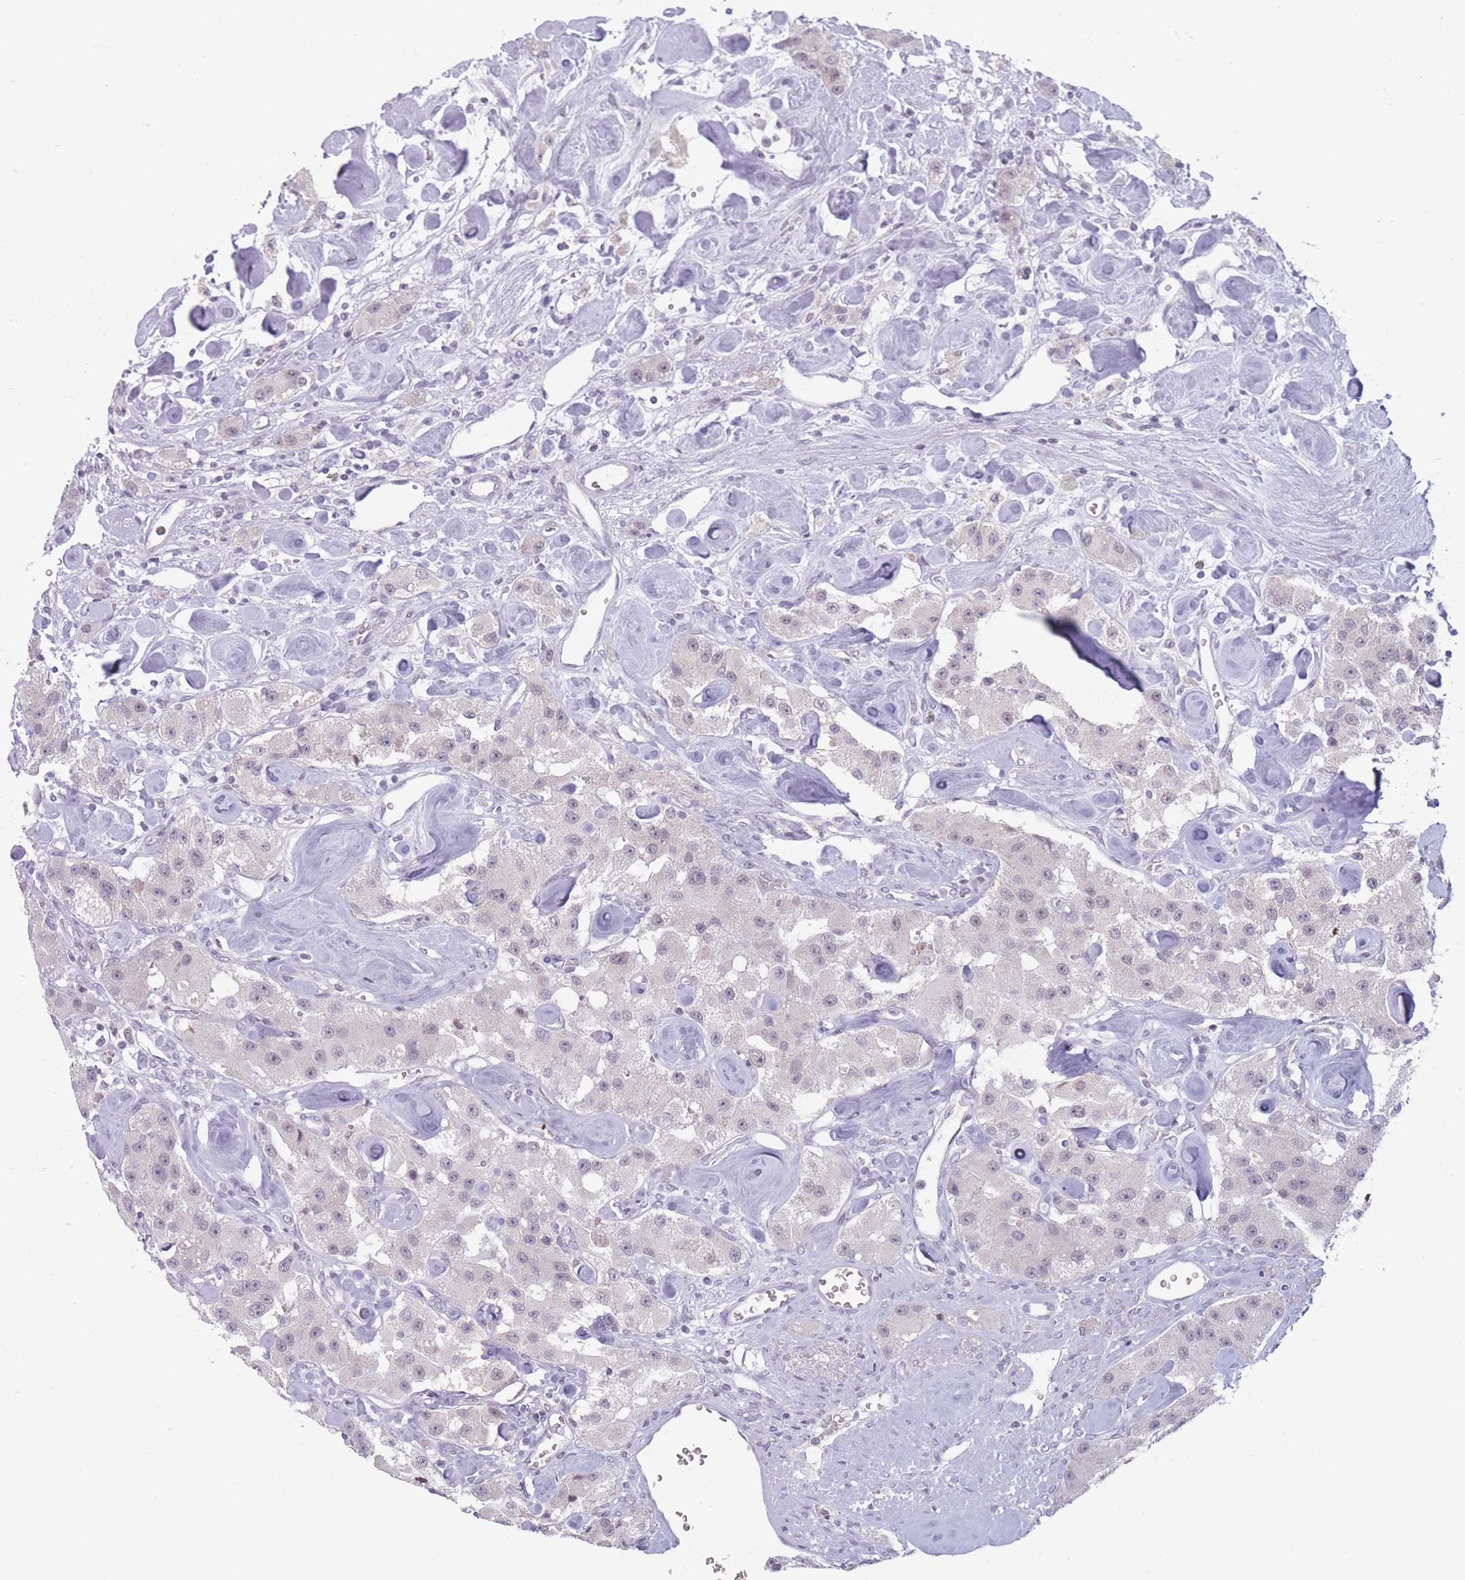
{"staining": {"intensity": "negative", "quantity": "none", "location": "none"}, "tissue": "carcinoid", "cell_type": "Tumor cells", "image_type": "cancer", "snomed": [{"axis": "morphology", "description": "Carcinoid, malignant, NOS"}, {"axis": "topography", "description": "Pancreas"}], "caption": "An immunohistochemistry photomicrograph of carcinoid is shown. There is no staining in tumor cells of carcinoid. Nuclei are stained in blue.", "gene": "ARID3B", "patient": {"sex": "male", "age": 41}}